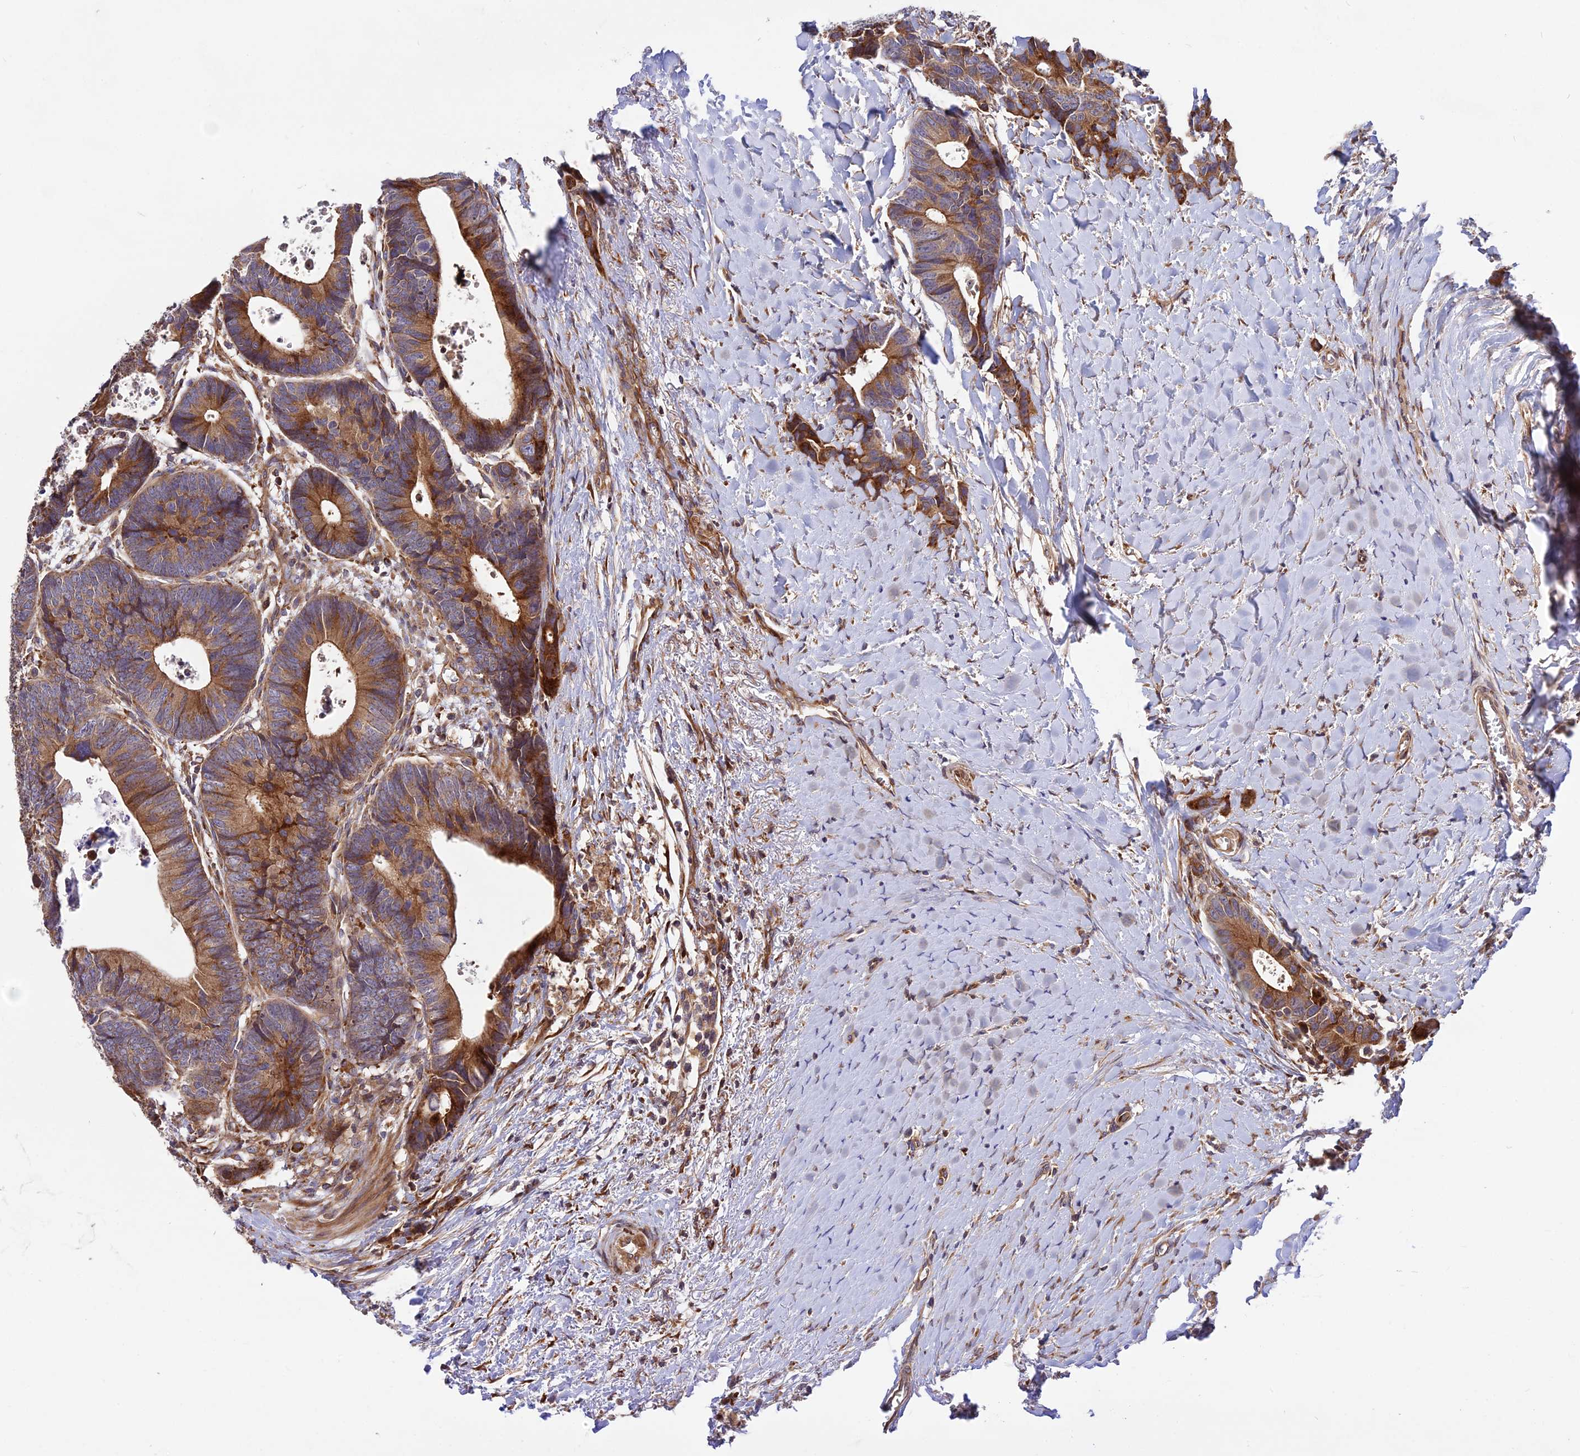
{"staining": {"intensity": "strong", "quantity": ">75%", "location": "cytoplasmic/membranous"}, "tissue": "colorectal cancer", "cell_type": "Tumor cells", "image_type": "cancer", "snomed": [{"axis": "morphology", "description": "Adenocarcinoma, NOS"}, {"axis": "topography", "description": "Colon"}], "caption": "A histopathology image of human colorectal cancer (adenocarcinoma) stained for a protein demonstrates strong cytoplasmic/membranous brown staining in tumor cells.", "gene": "ROCK1", "patient": {"sex": "female", "age": 57}}